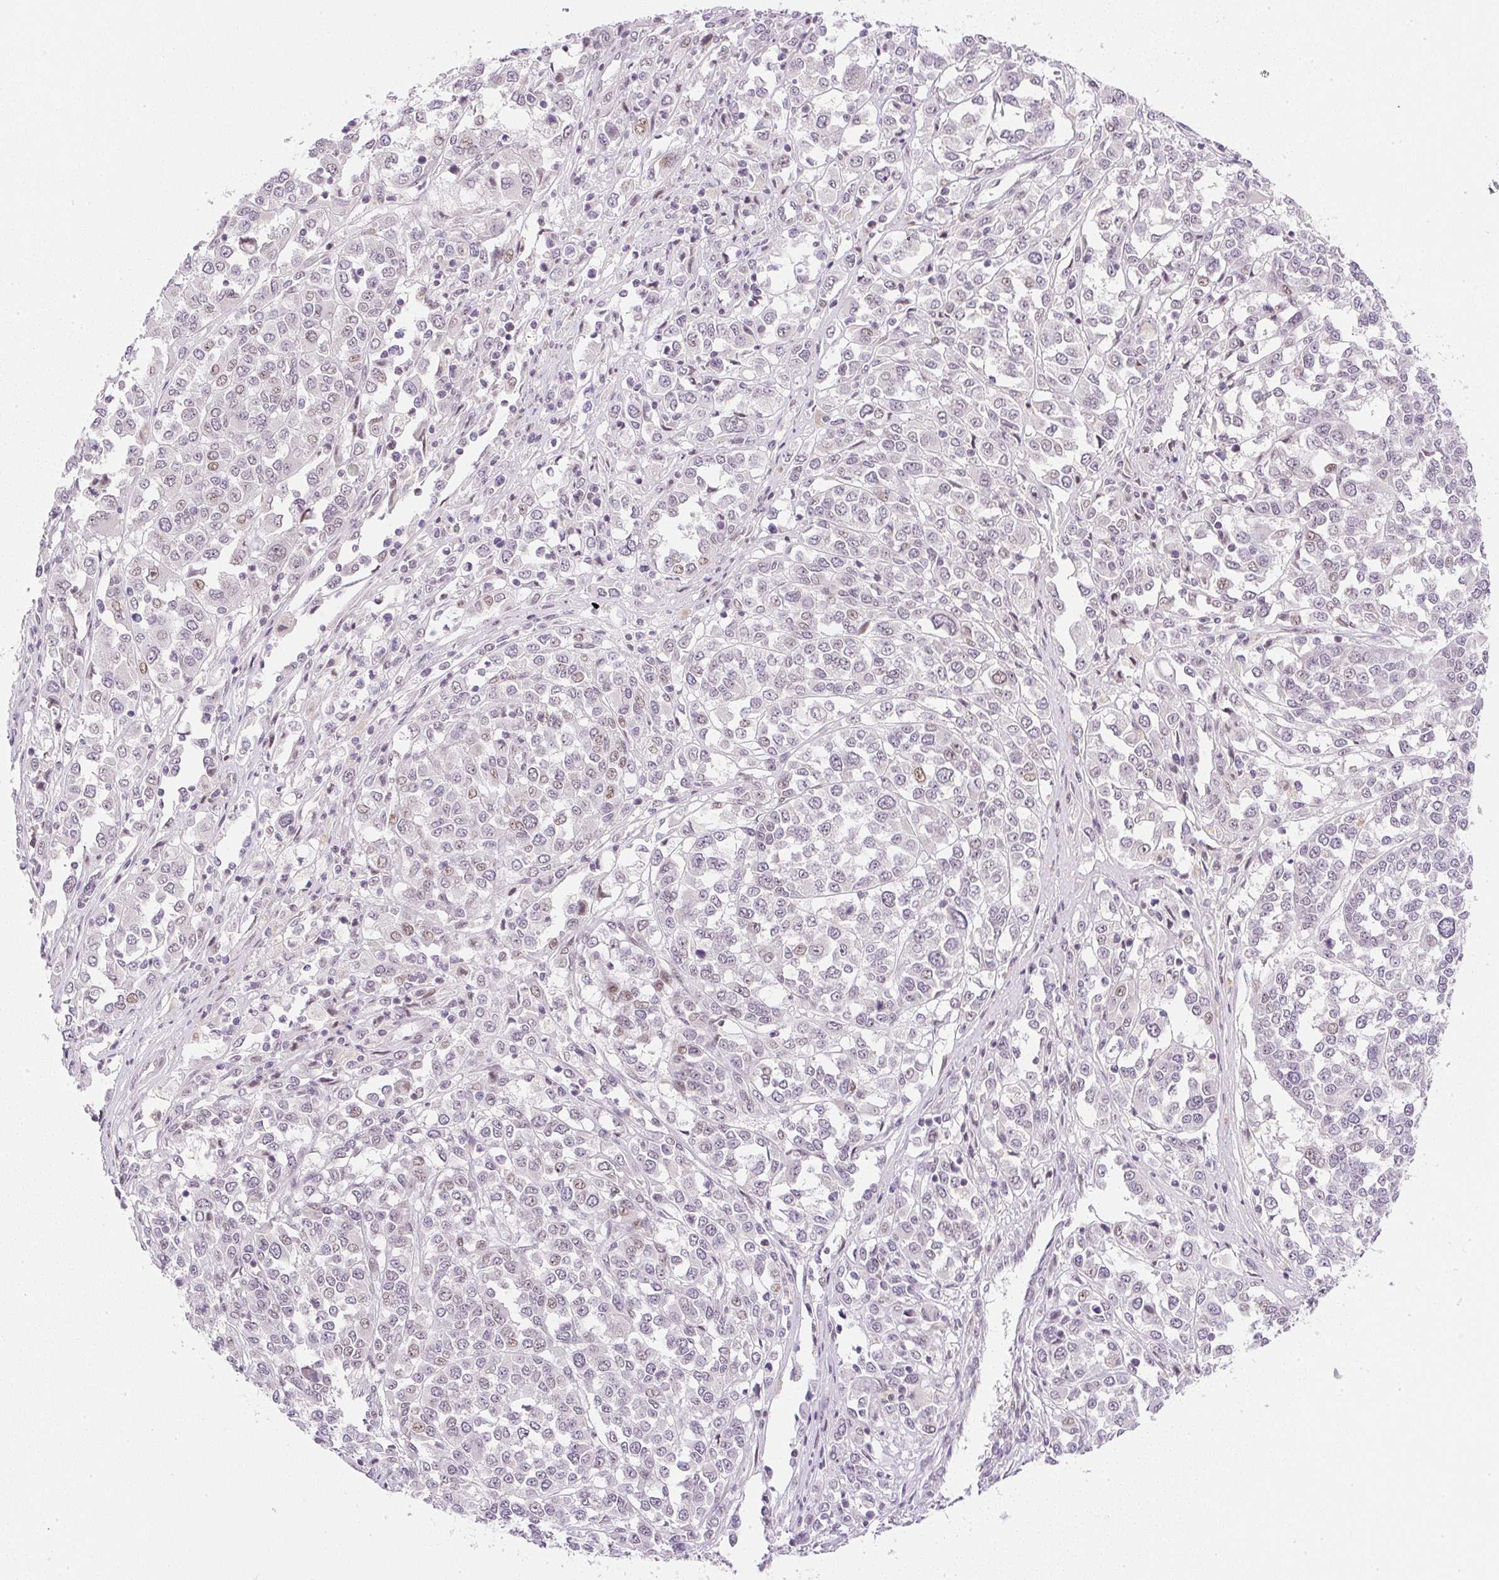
{"staining": {"intensity": "weak", "quantity": "25%-75%", "location": "nuclear"}, "tissue": "melanoma", "cell_type": "Tumor cells", "image_type": "cancer", "snomed": [{"axis": "morphology", "description": "Malignant melanoma, Metastatic site"}, {"axis": "topography", "description": "Lymph node"}], "caption": "An image of malignant melanoma (metastatic site) stained for a protein shows weak nuclear brown staining in tumor cells.", "gene": "DPPA4", "patient": {"sex": "male", "age": 44}}